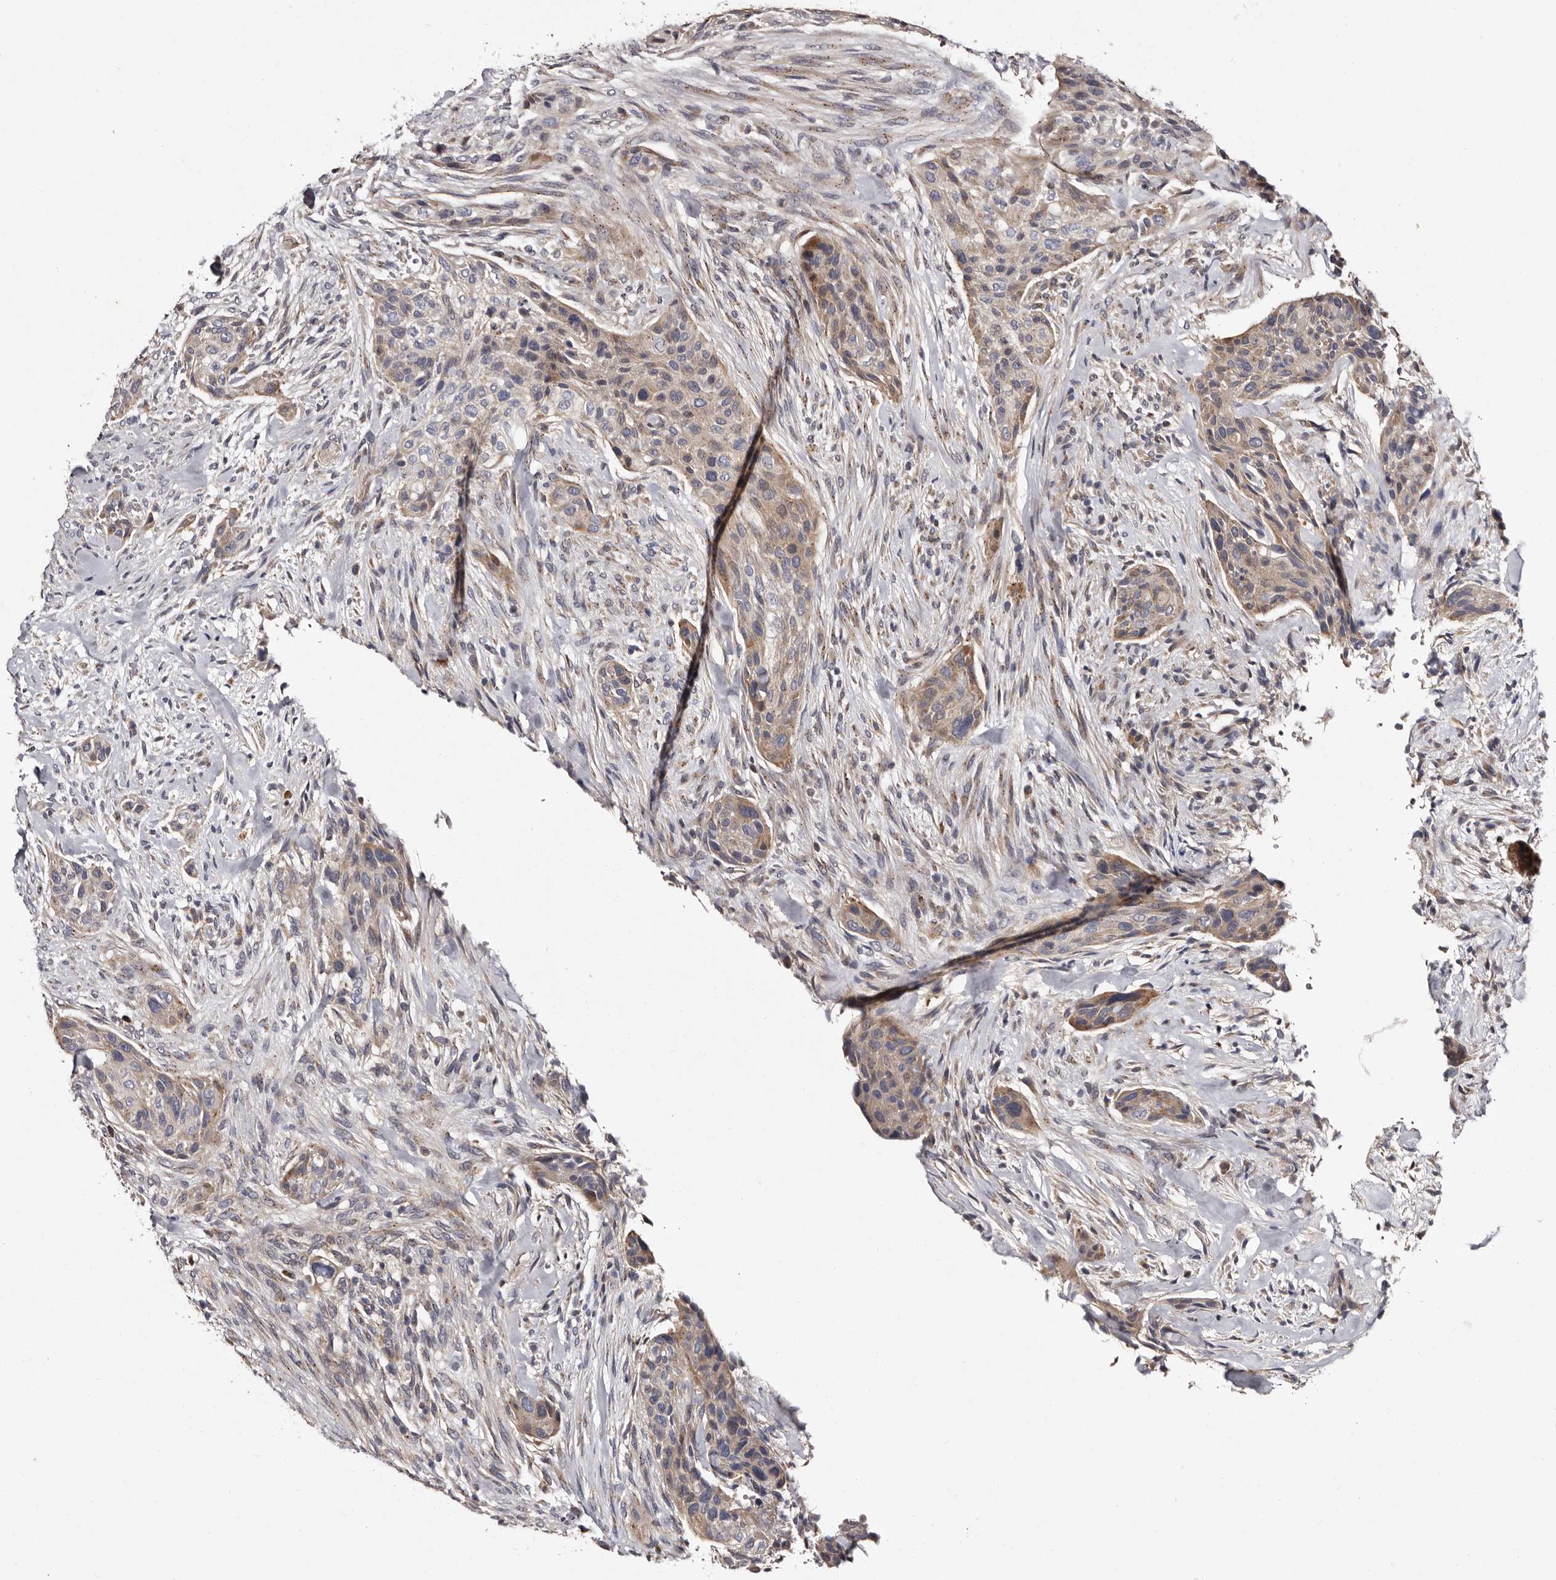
{"staining": {"intensity": "weak", "quantity": "25%-75%", "location": "cytoplasmic/membranous"}, "tissue": "urothelial cancer", "cell_type": "Tumor cells", "image_type": "cancer", "snomed": [{"axis": "morphology", "description": "Urothelial carcinoma, High grade"}, {"axis": "topography", "description": "Urinary bladder"}], "caption": "This is an image of immunohistochemistry (IHC) staining of urothelial cancer, which shows weak staining in the cytoplasmic/membranous of tumor cells.", "gene": "DNPH1", "patient": {"sex": "male", "age": 35}}